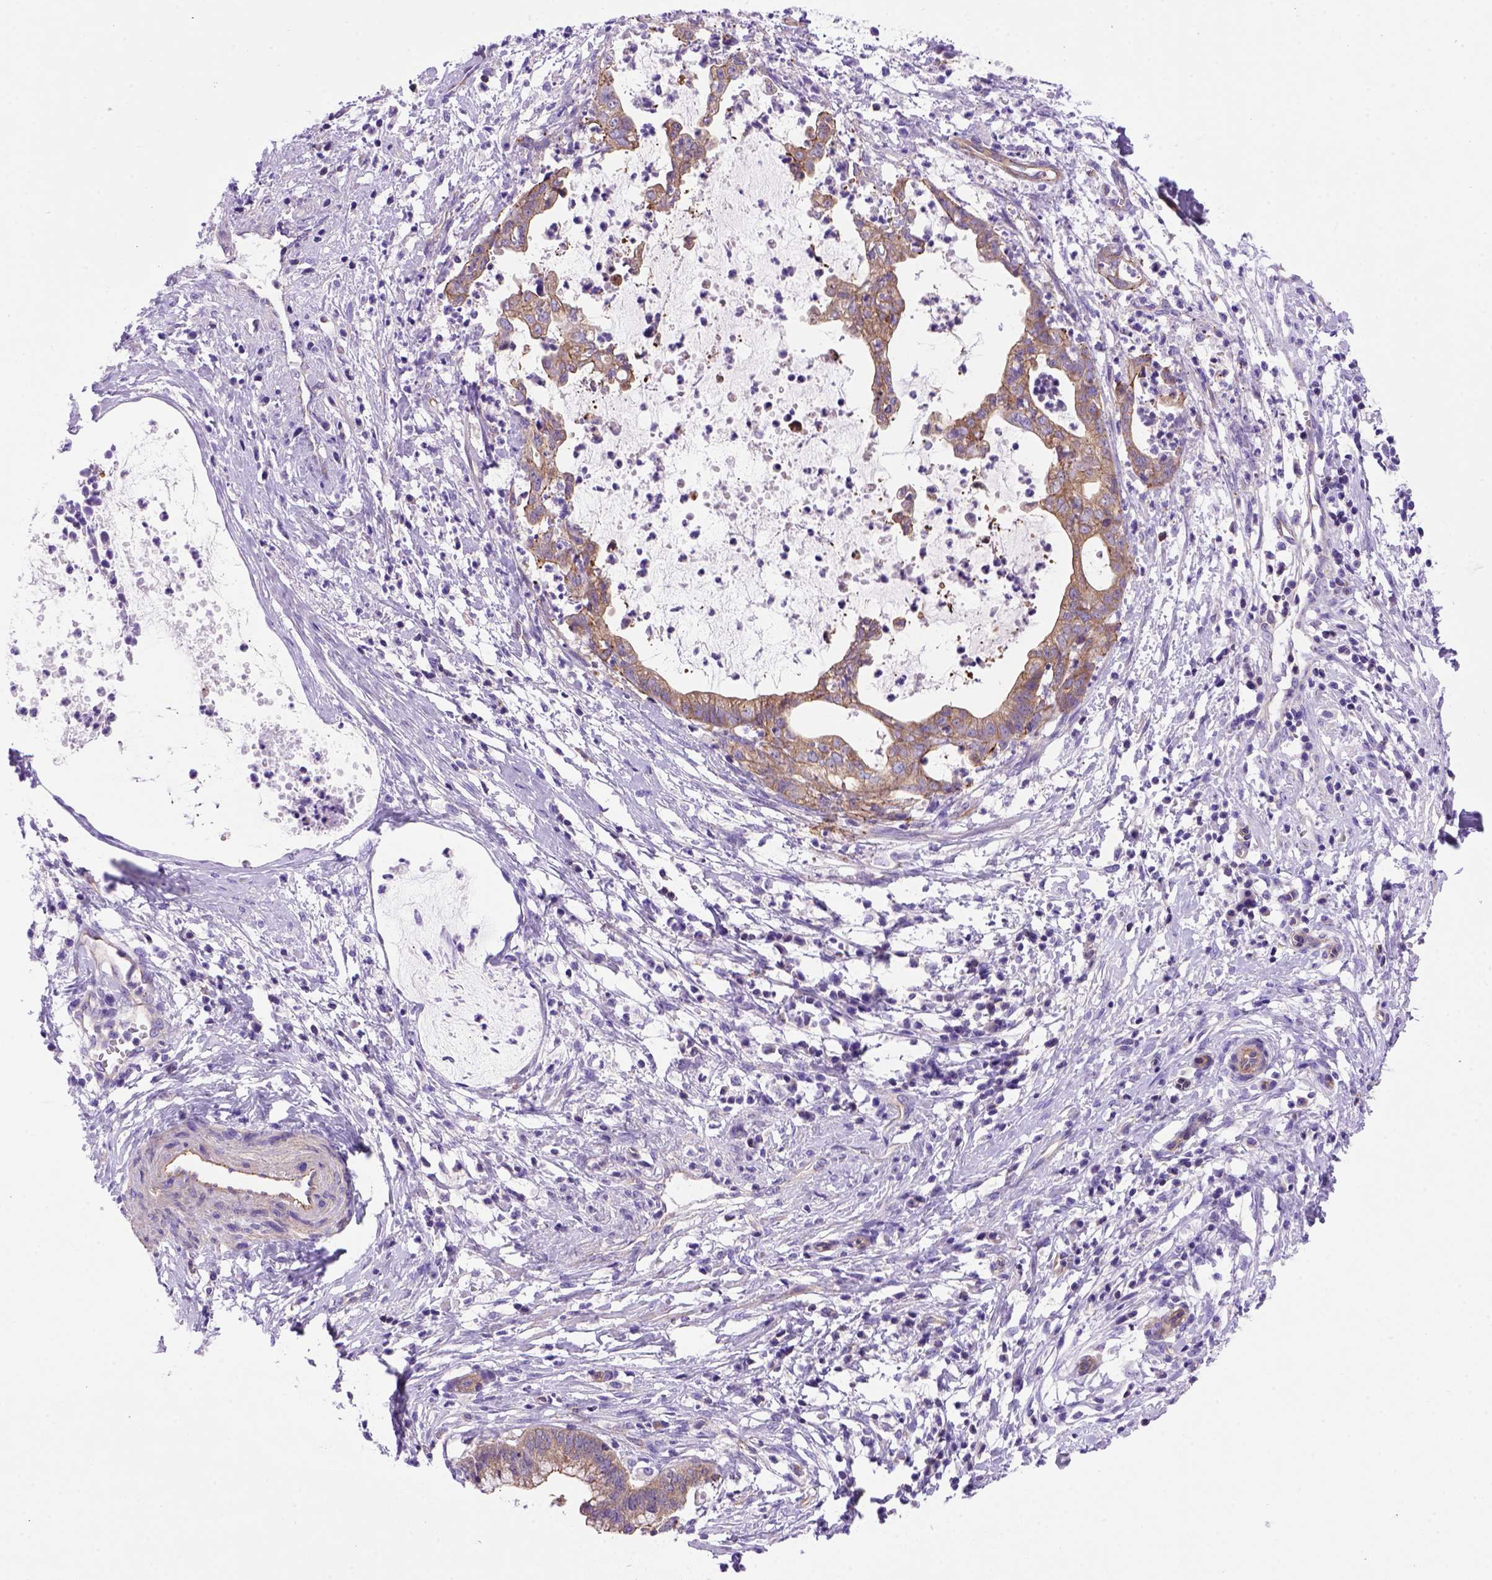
{"staining": {"intensity": "moderate", "quantity": ">75%", "location": "cytoplasmic/membranous"}, "tissue": "cervical cancer", "cell_type": "Tumor cells", "image_type": "cancer", "snomed": [{"axis": "morphology", "description": "Normal tissue, NOS"}, {"axis": "morphology", "description": "Adenocarcinoma, NOS"}, {"axis": "topography", "description": "Cervix"}], "caption": "This is a micrograph of IHC staining of cervical adenocarcinoma, which shows moderate positivity in the cytoplasmic/membranous of tumor cells.", "gene": "PEX12", "patient": {"sex": "female", "age": 38}}